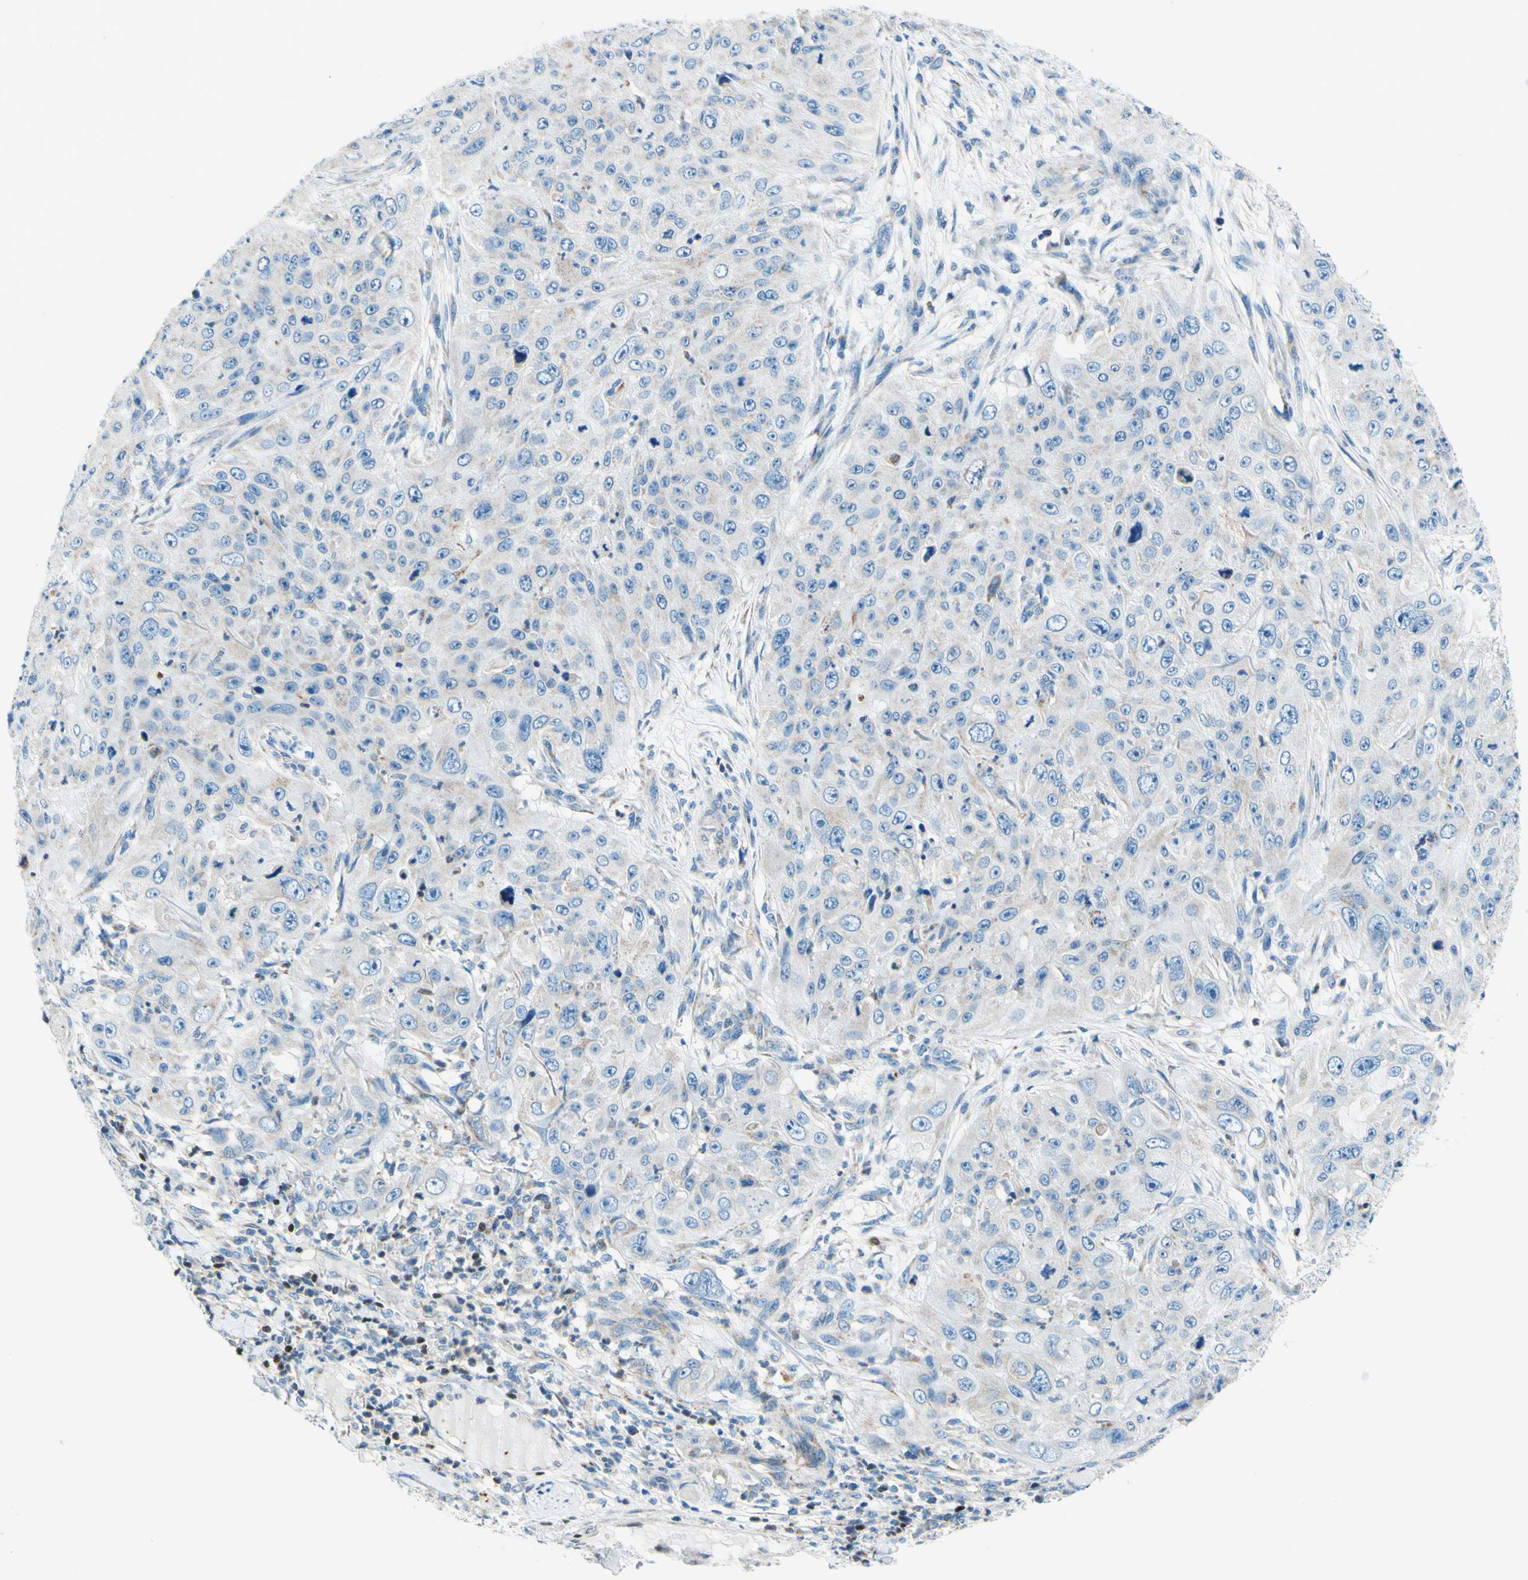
{"staining": {"intensity": "negative", "quantity": "none", "location": "none"}, "tissue": "skin cancer", "cell_type": "Tumor cells", "image_type": "cancer", "snomed": [{"axis": "morphology", "description": "Squamous cell carcinoma, NOS"}, {"axis": "topography", "description": "Skin"}], "caption": "Tumor cells show no significant staining in squamous cell carcinoma (skin).", "gene": "CBX7", "patient": {"sex": "female", "age": 80}}